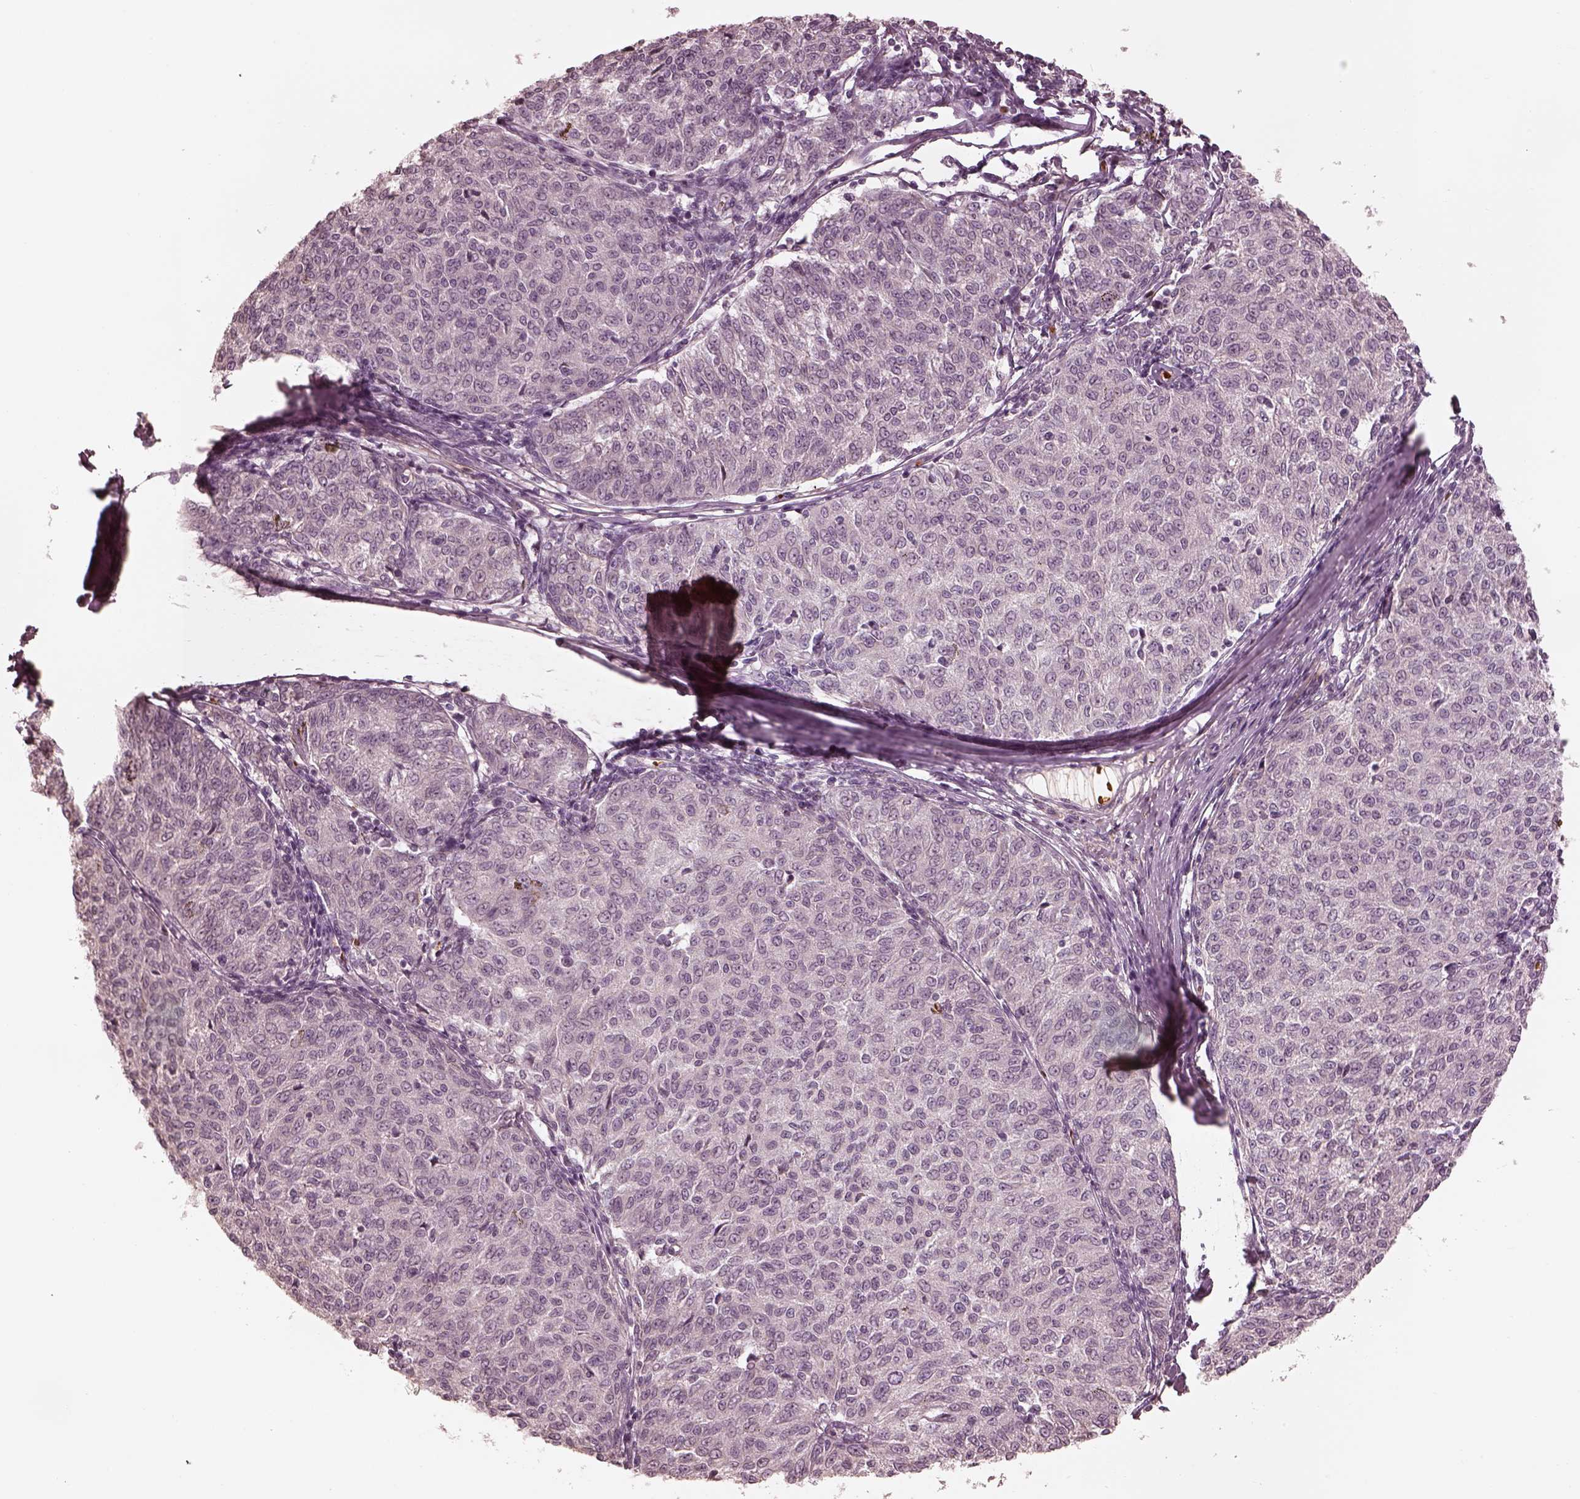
{"staining": {"intensity": "negative", "quantity": "none", "location": "none"}, "tissue": "melanoma", "cell_type": "Tumor cells", "image_type": "cancer", "snomed": [{"axis": "morphology", "description": "Malignant melanoma, NOS"}, {"axis": "topography", "description": "Skin"}], "caption": "The micrograph demonstrates no staining of tumor cells in malignant melanoma.", "gene": "ANKLE1", "patient": {"sex": "female", "age": 72}}